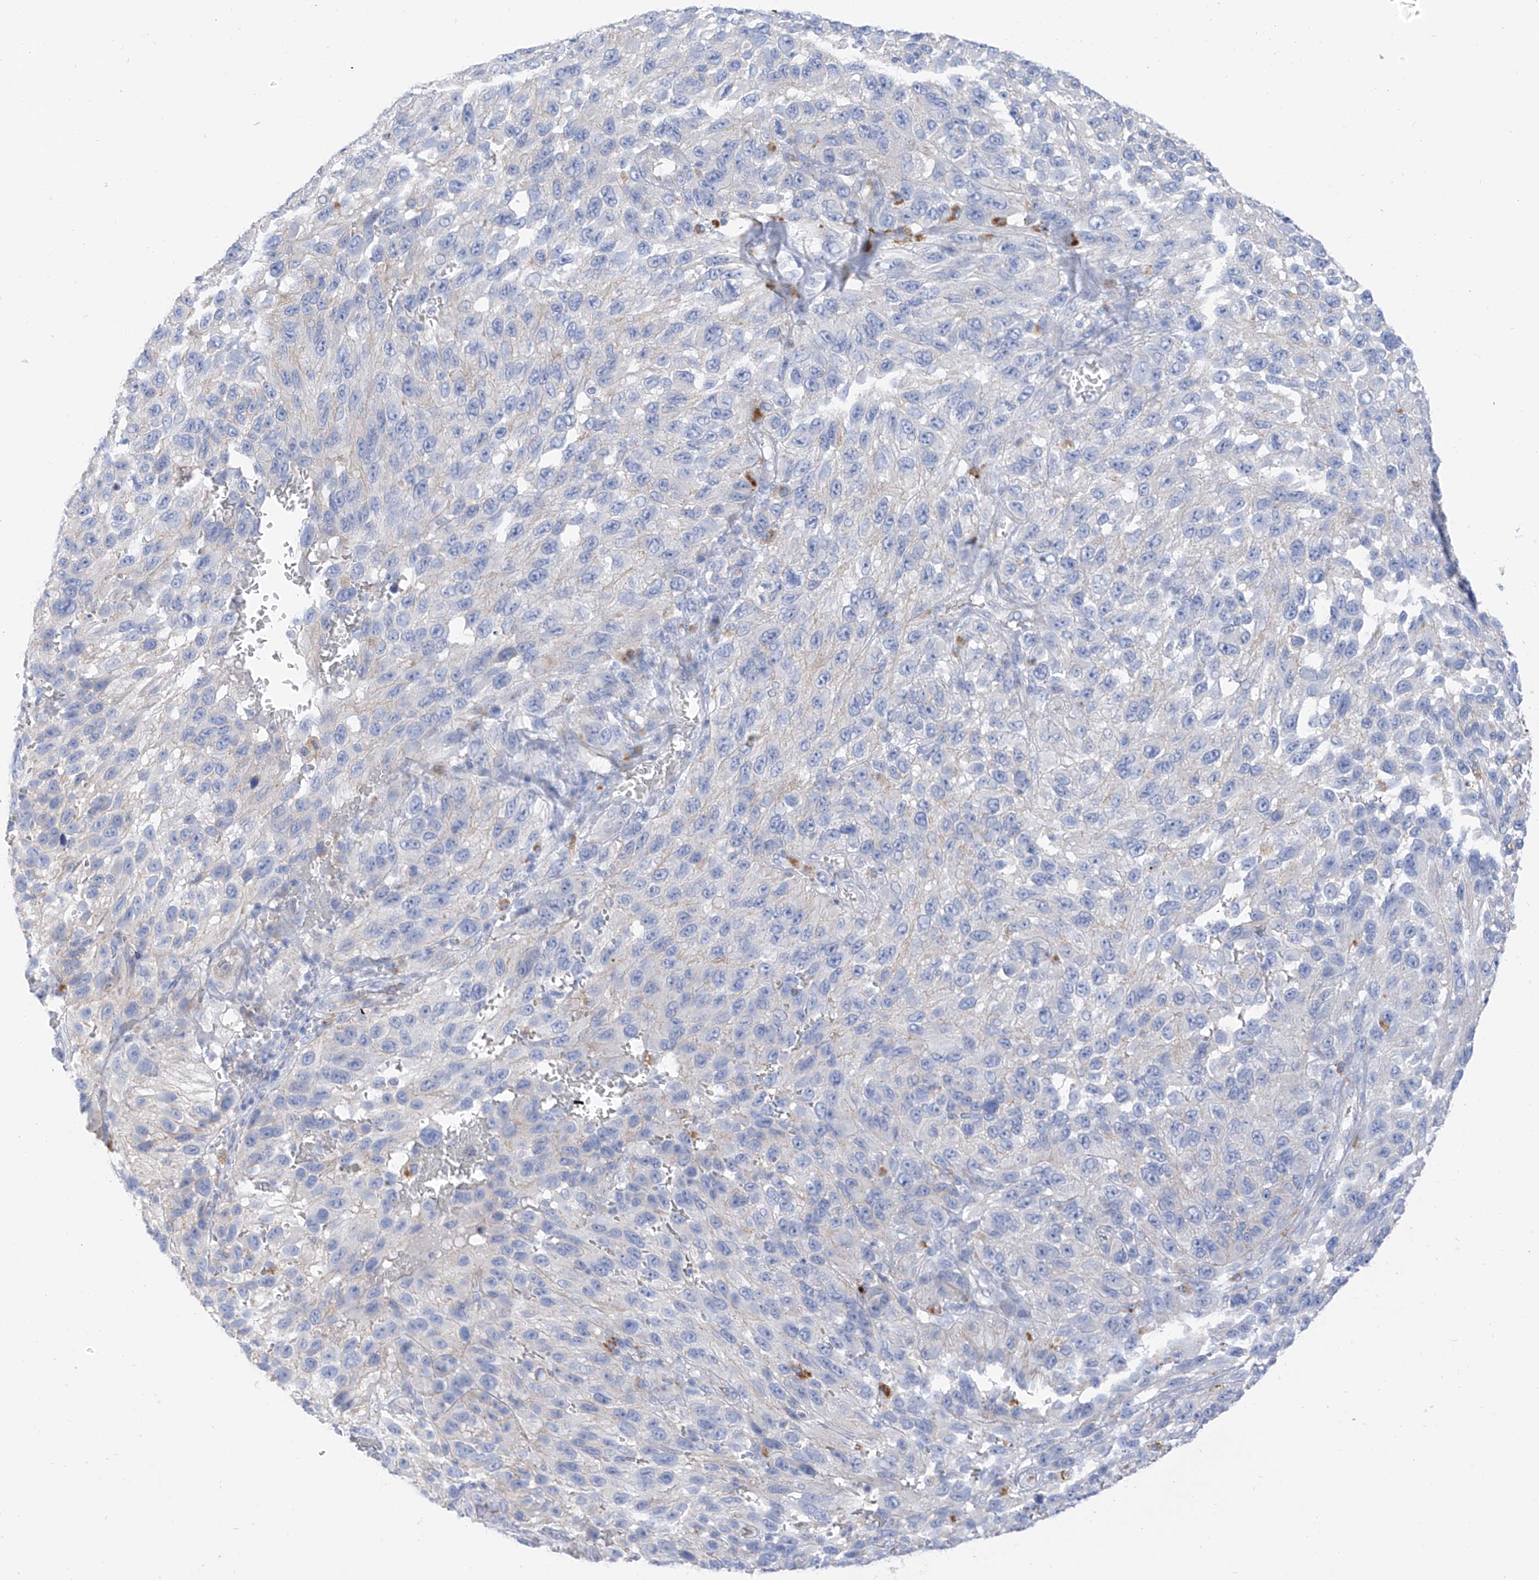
{"staining": {"intensity": "negative", "quantity": "none", "location": "none"}, "tissue": "melanoma", "cell_type": "Tumor cells", "image_type": "cancer", "snomed": [{"axis": "morphology", "description": "Malignant melanoma, NOS"}, {"axis": "topography", "description": "Skin"}], "caption": "This is a histopathology image of IHC staining of melanoma, which shows no positivity in tumor cells. (DAB immunohistochemistry, high magnification).", "gene": "ITGA9", "patient": {"sex": "female", "age": 96}}